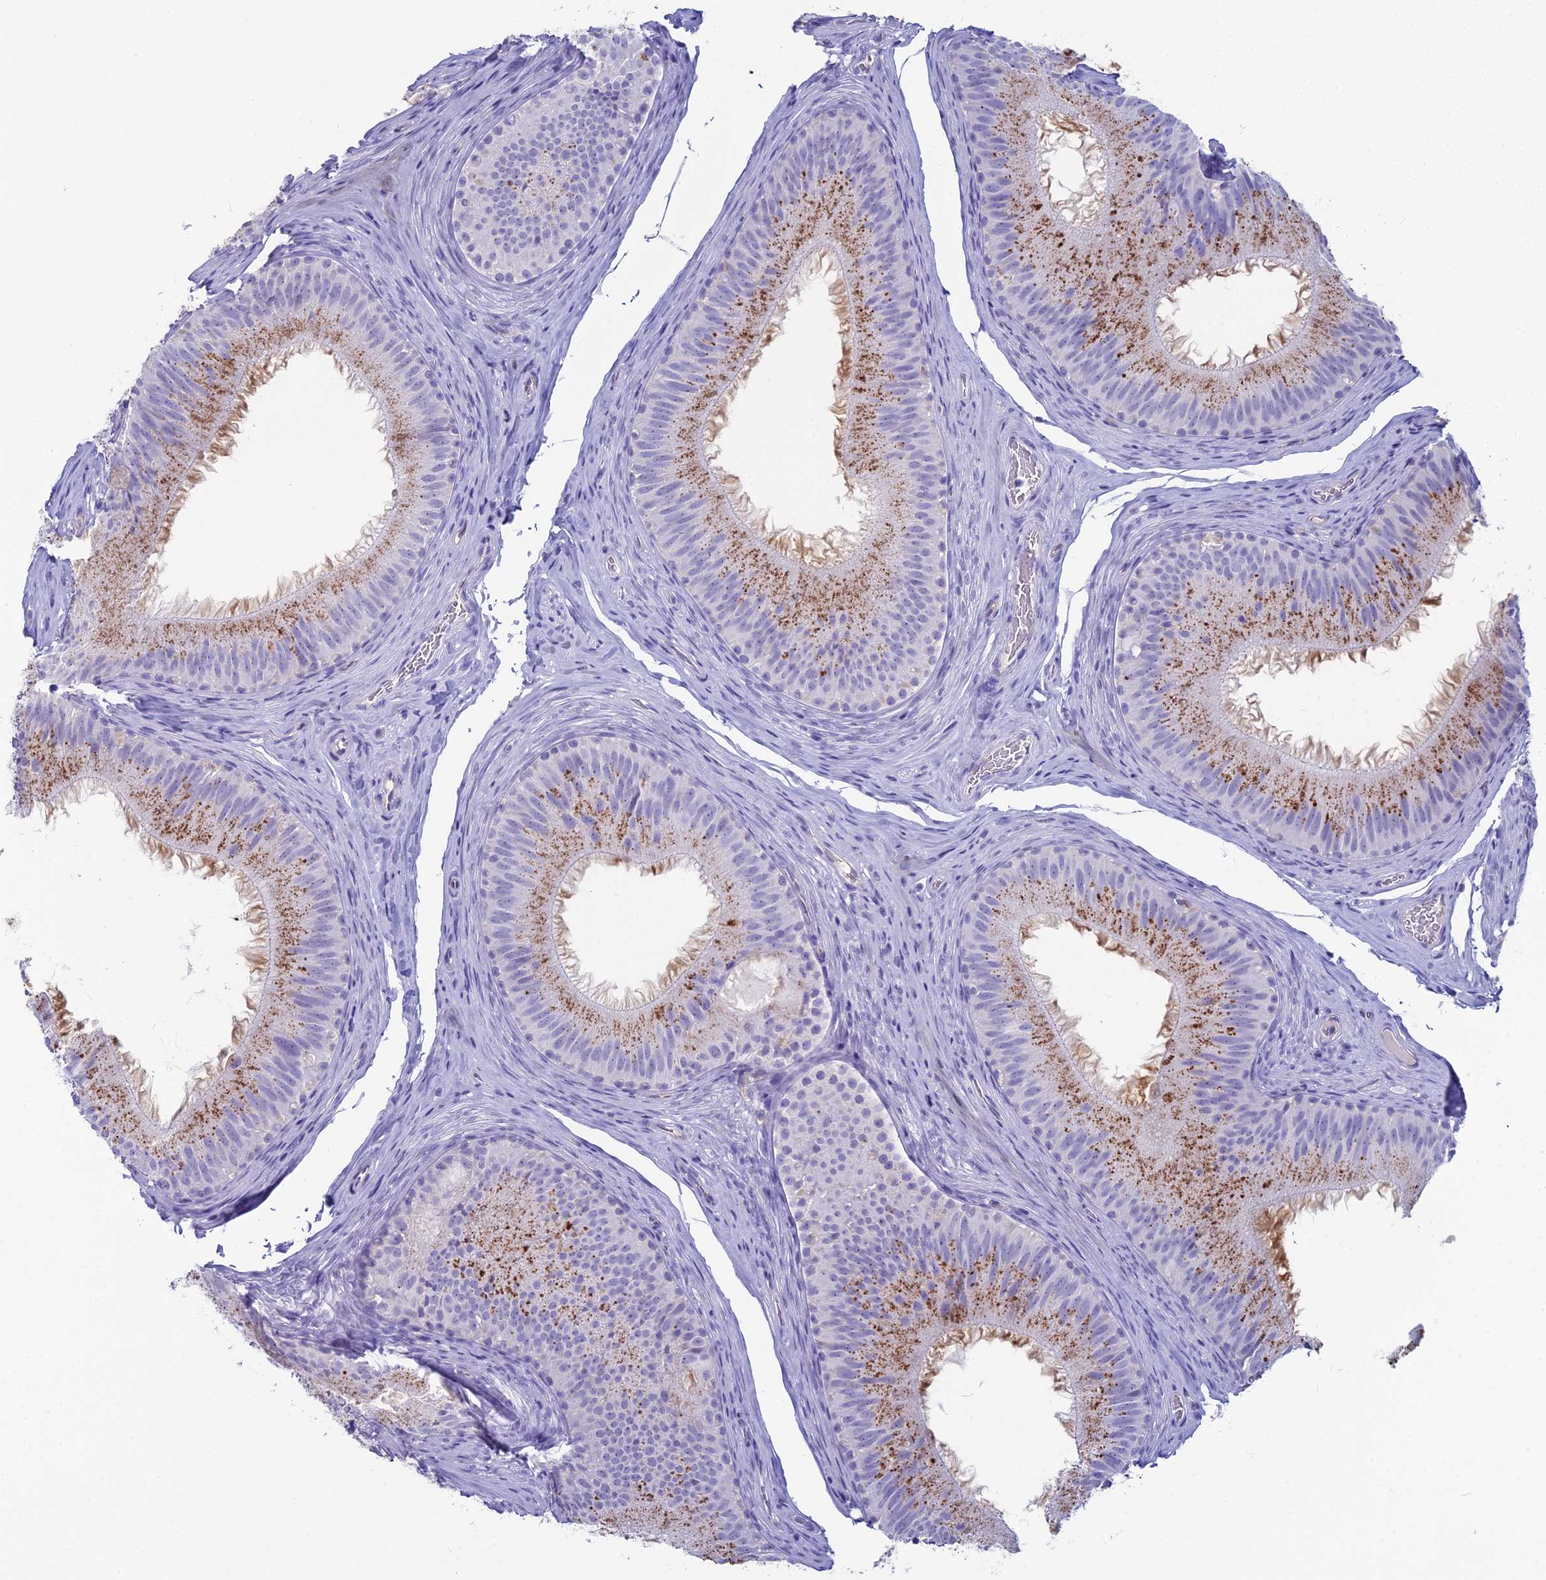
{"staining": {"intensity": "moderate", "quantity": ">75%", "location": "cytoplasmic/membranous"}, "tissue": "epididymis", "cell_type": "Glandular cells", "image_type": "normal", "snomed": [{"axis": "morphology", "description": "Normal tissue, NOS"}, {"axis": "topography", "description": "Epididymis"}], "caption": "DAB immunohistochemical staining of normal epididymis exhibits moderate cytoplasmic/membranous protein expression in about >75% of glandular cells. (IHC, brightfield microscopy, high magnification).", "gene": "ACE", "patient": {"sex": "male", "age": 34}}